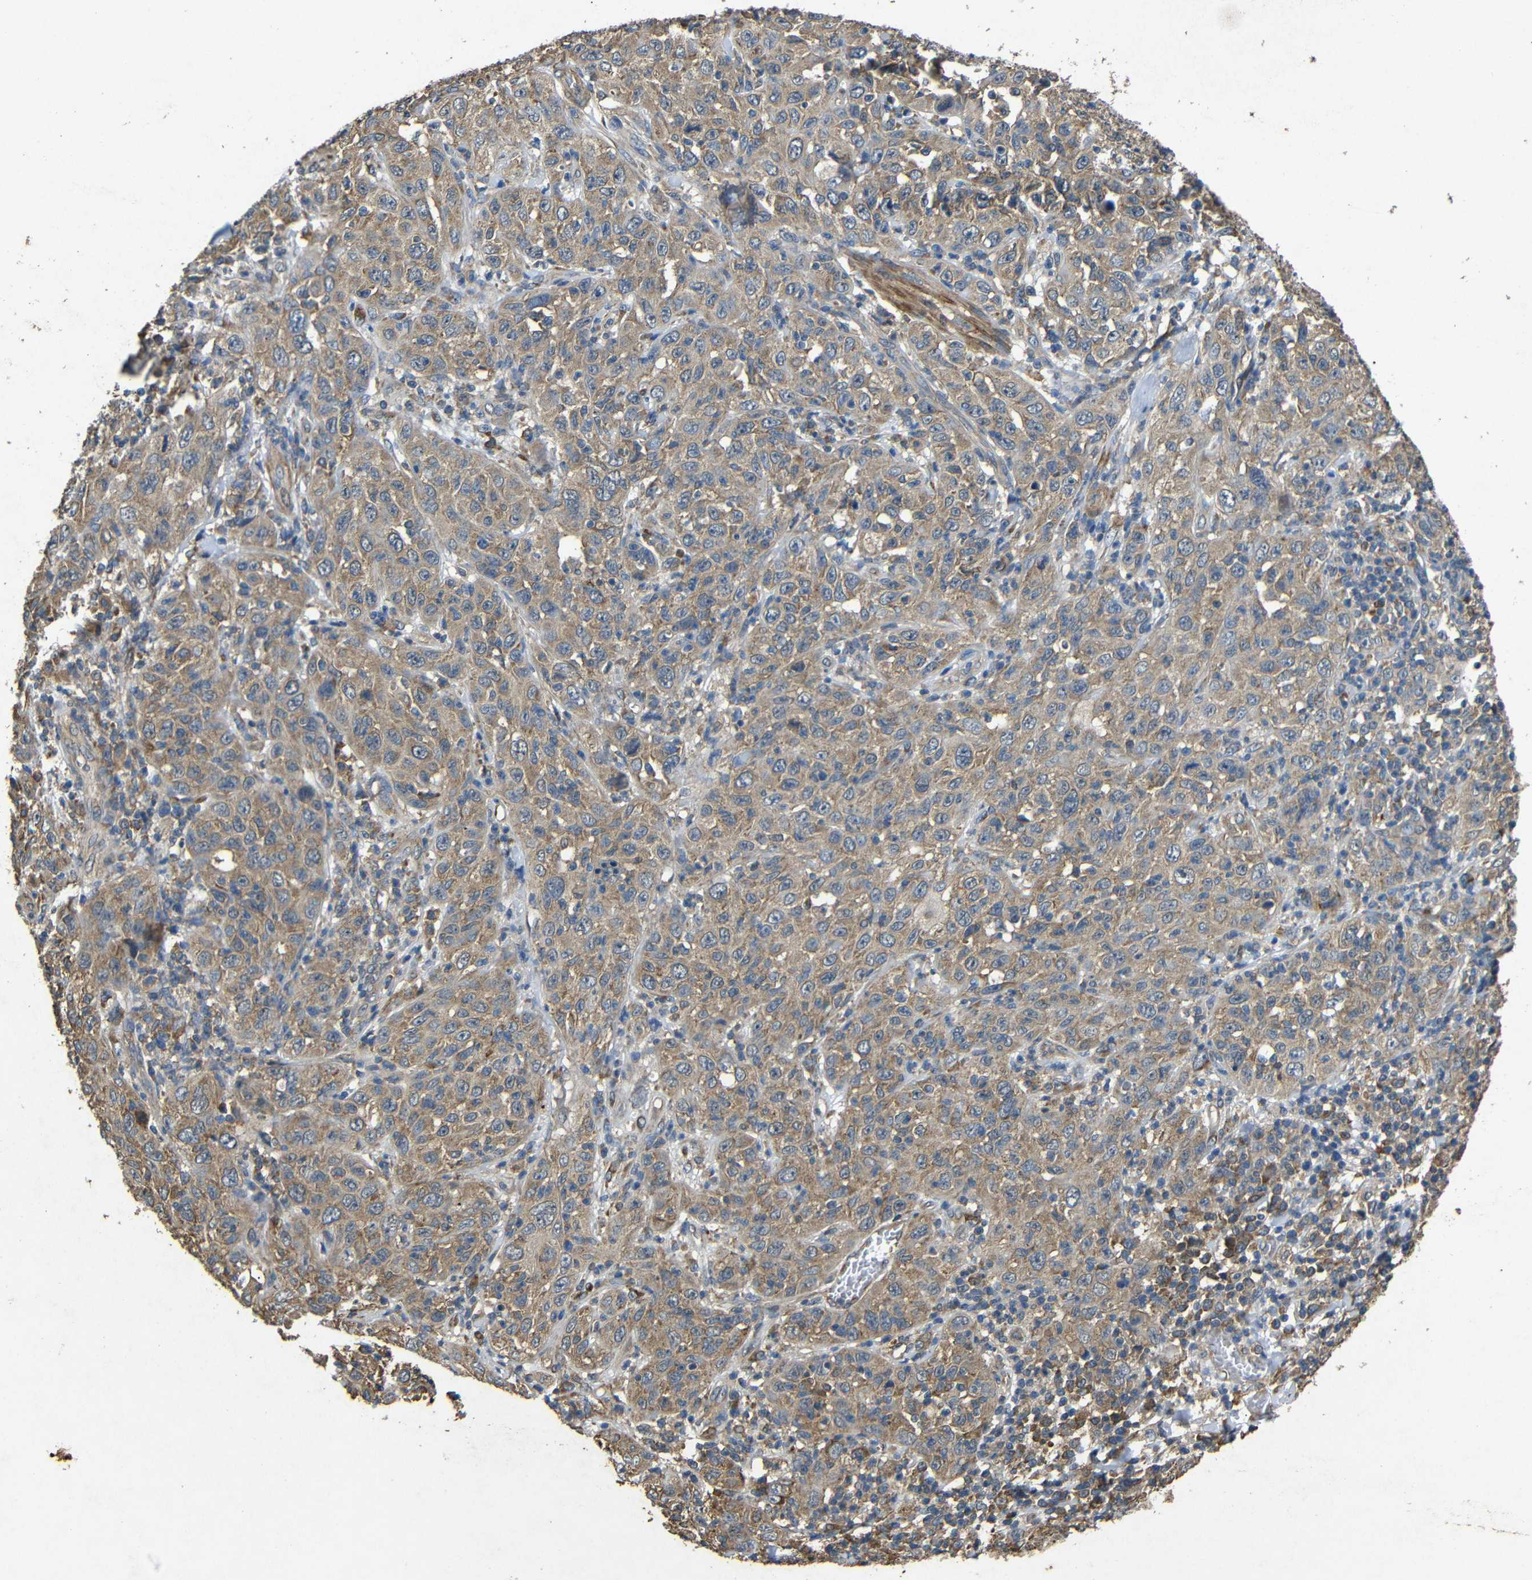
{"staining": {"intensity": "moderate", "quantity": ">75%", "location": "cytoplasmic/membranous"}, "tissue": "skin cancer", "cell_type": "Tumor cells", "image_type": "cancer", "snomed": [{"axis": "morphology", "description": "Squamous cell carcinoma, NOS"}, {"axis": "topography", "description": "Skin"}], "caption": "This histopathology image demonstrates immunohistochemistry (IHC) staining of skin cancer (squamous cell carcinoma), with medium moderate cytoplasmic/membranous positivity in about >75% of tumor cells.", "gene": "BNIP3", "patient": {"sex": "female", "age": 88}}